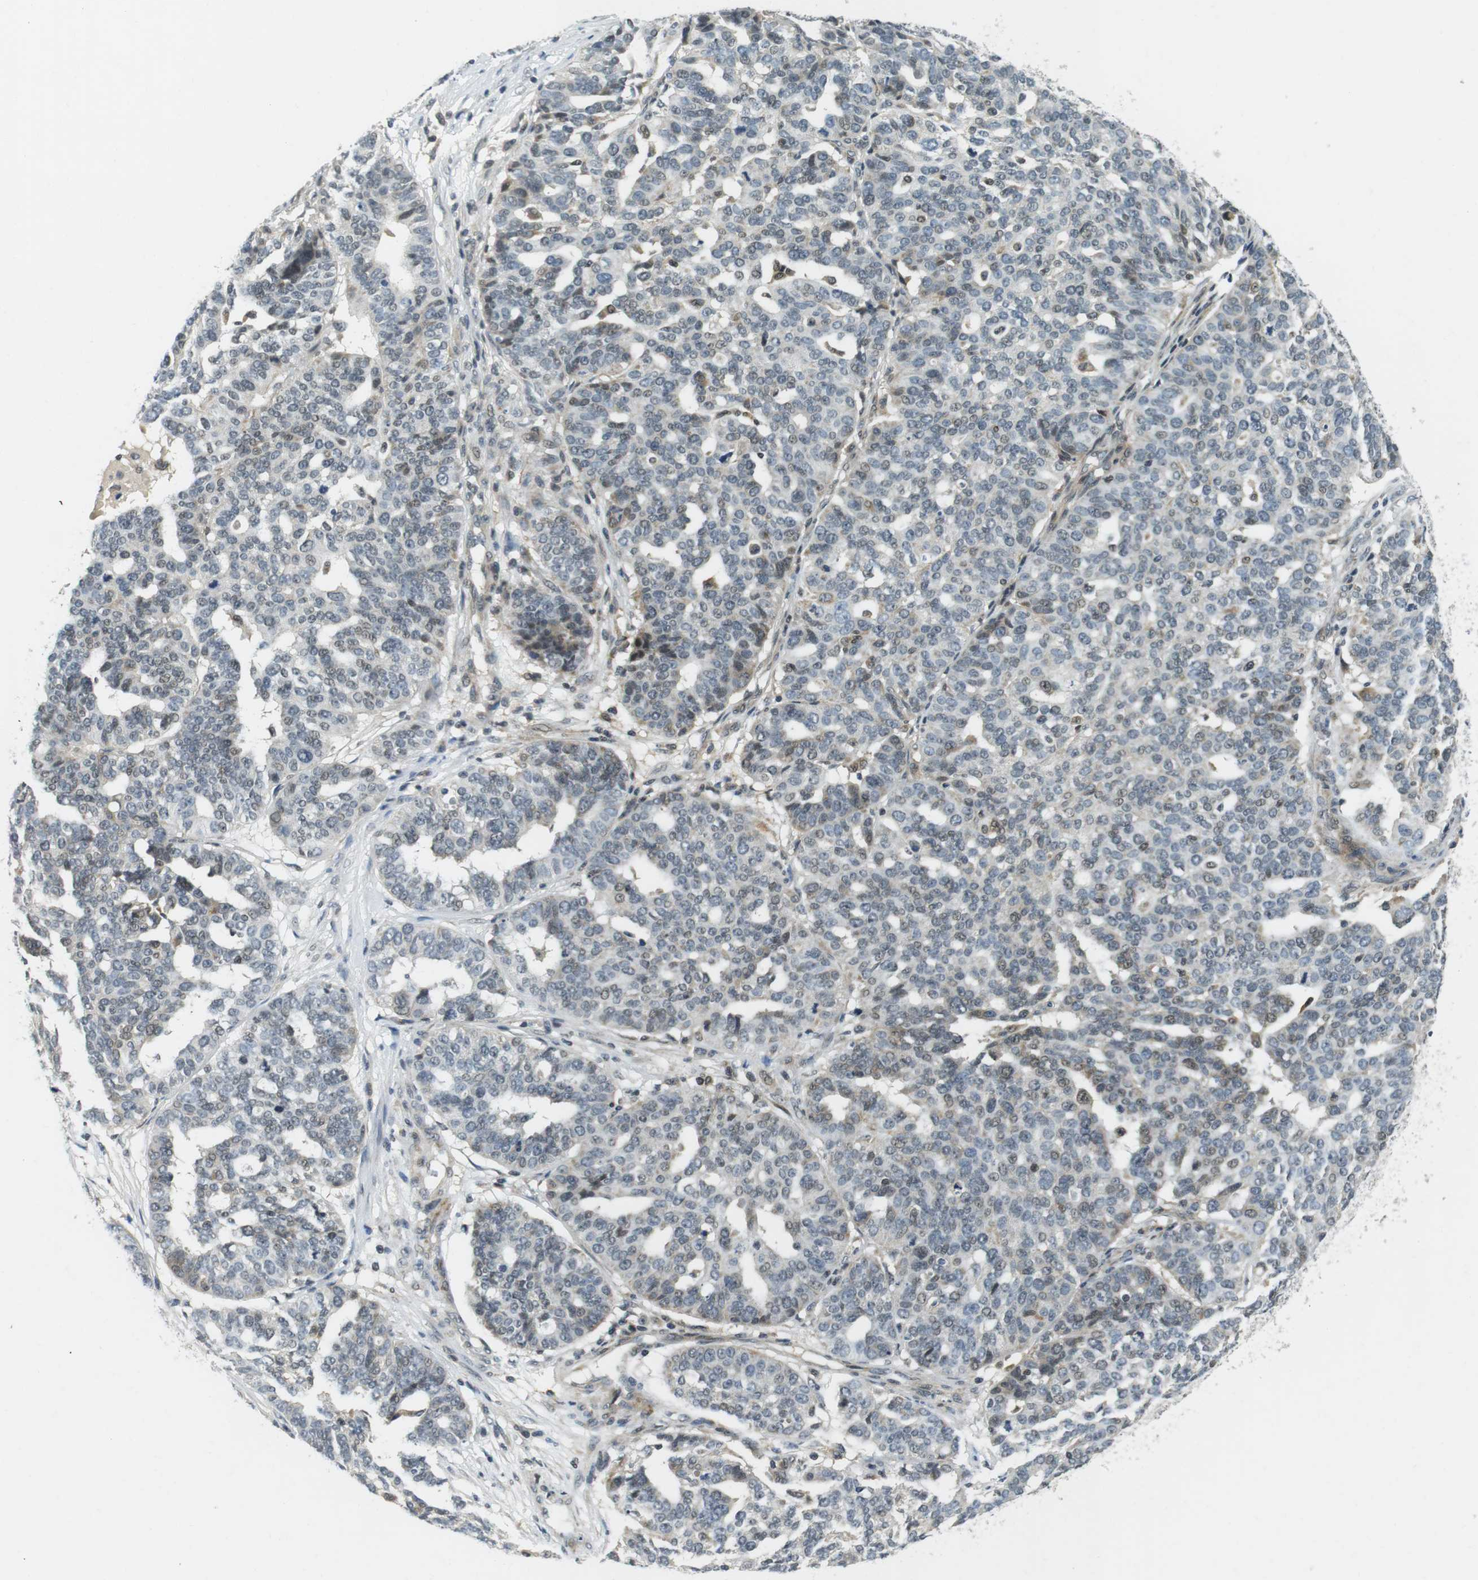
{"staining": {"intensity": "weak", "quantity": "<25%", "location": "cytoplasmic/membranous"}, "tissue": "ovarian cancer", "cell_type": "Tumor cells", "image_type": "cancer", "snomed": [{"axis": "morphology", "description": "Cystadenocarcinoma, serous, NOS"}, {"axis": "topography", "description": "Ovary"}], "caption": "DAB immunohistochemical staining of ovarian serous cystadenocarcinoma demonstrates no significant expression in tumor cells.", "gene": "BRD4", "patient": {"sex": "female", "age": 59}}